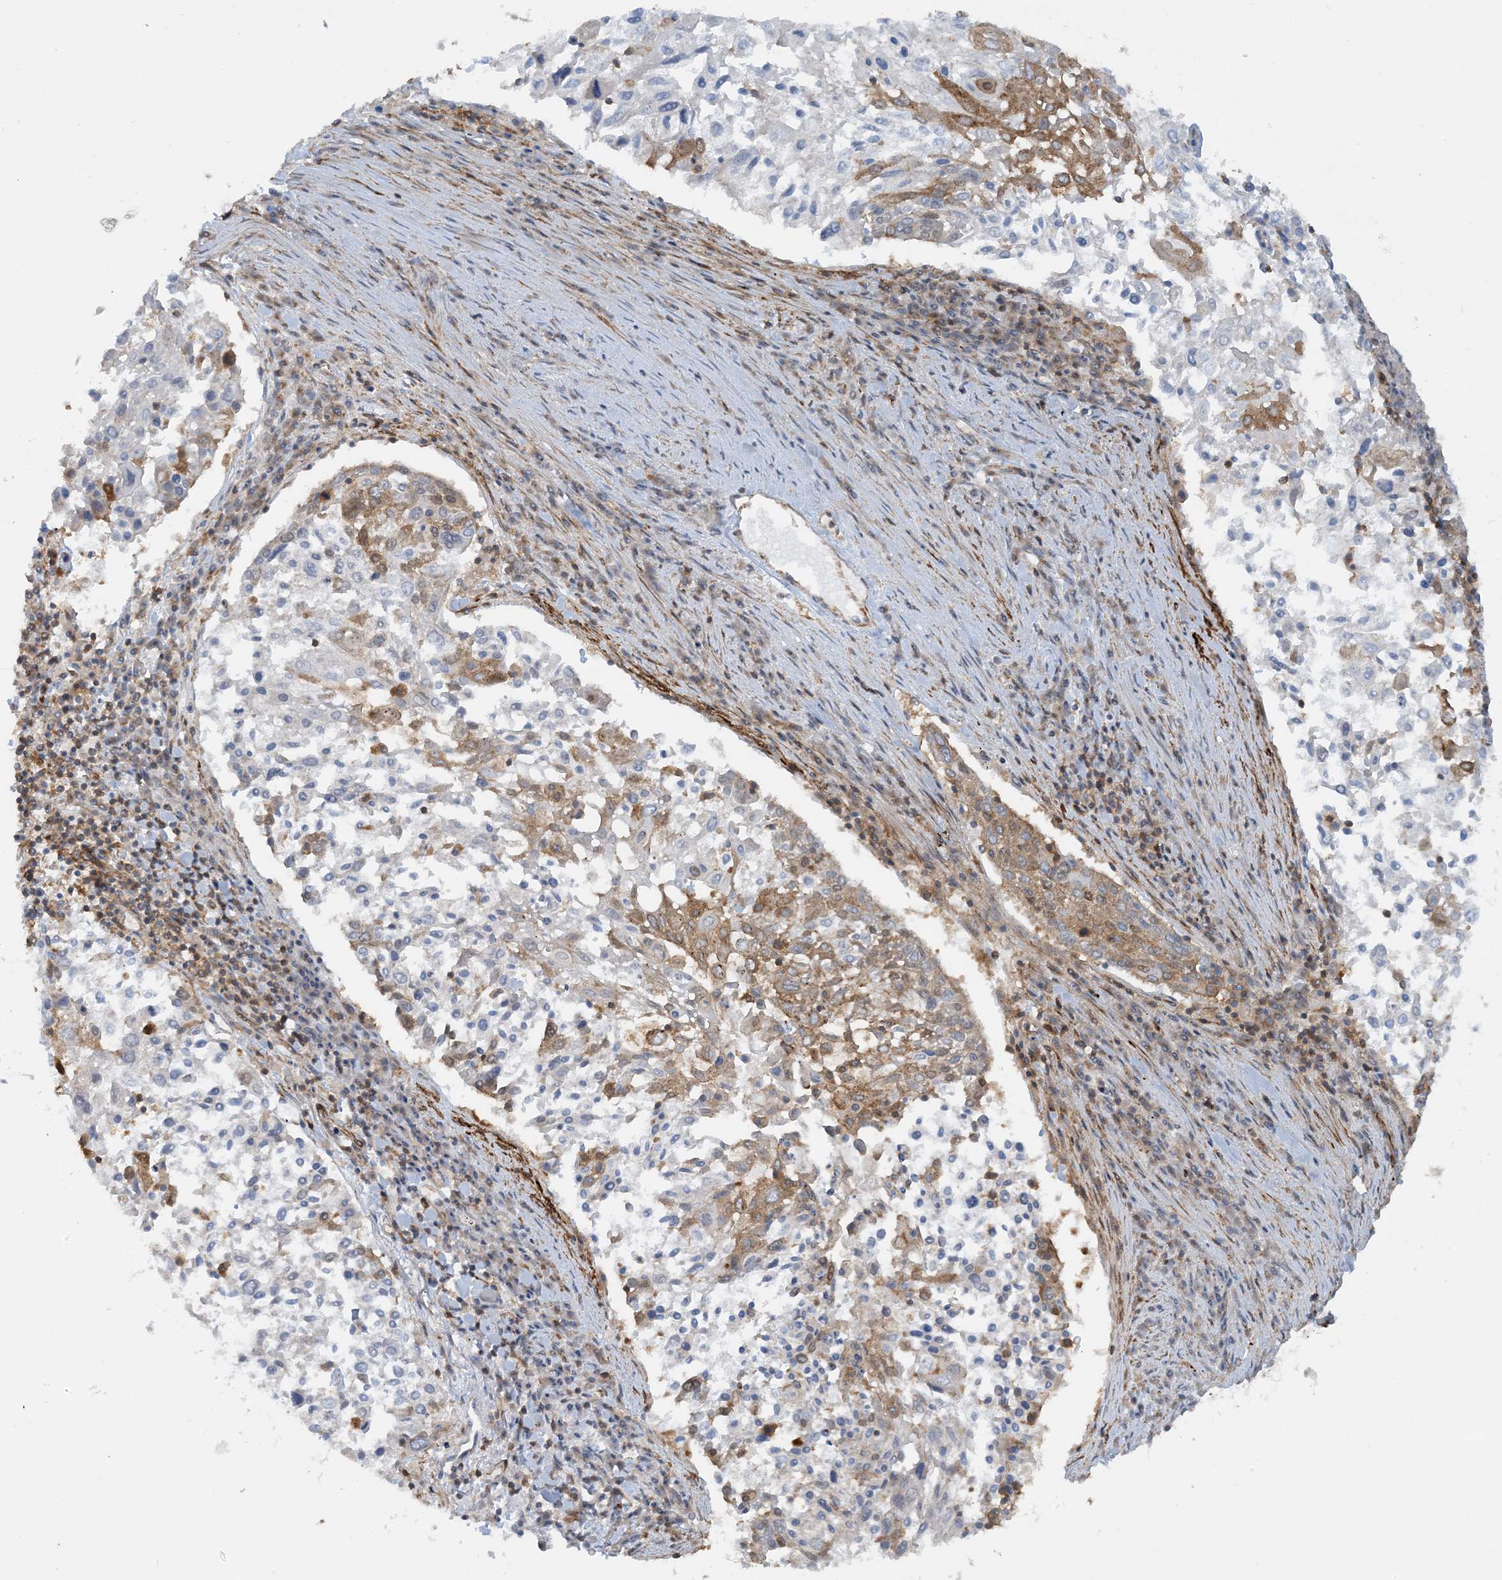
{"staining": {"intensity": "moderate", "quantity": "<25%", "location": "cytoplasmic/membranous"}, "tissue": "lung cancer", "cell_type": "Tumor cells", "image_type": "cancer", "snomed": [{"axis": "morphology", "description": "Squamous cell carcinoma, NOS"}, {"axis": "topography", "description": "Lung"}], "caption": "Human lung cancer stained with a protein marker demonstrates moderate staining in tumor cells.", "gene": "STAM2", "patient": {"sex": "male", "age": 65}}